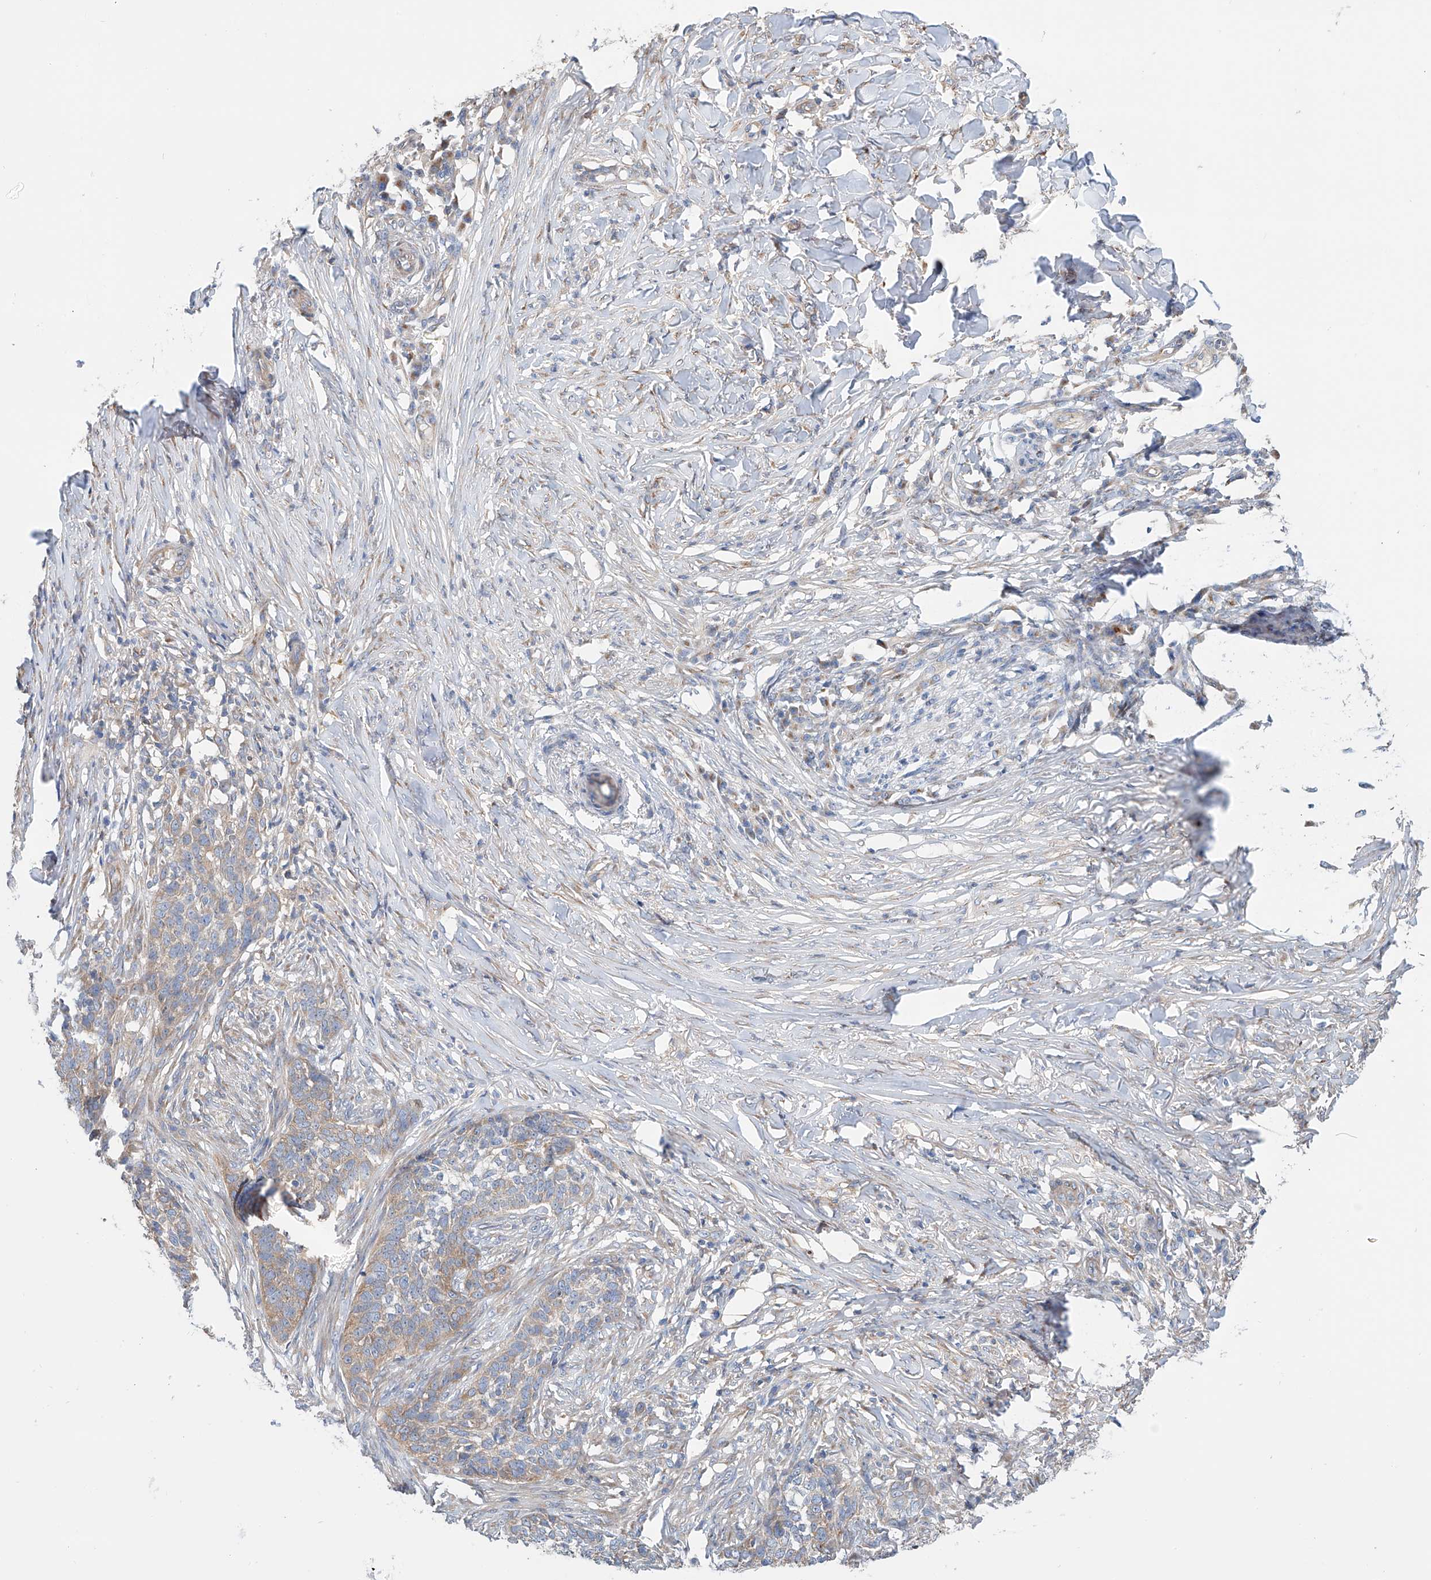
{"staining": {"intensity": "moderate", "quantity": "25%-75%", "location": "cytoplasmic/membranous"}, "tissue": "skin cancer", "cell_type": "Tumor cells", "image_type": "cancer", "snomed": [{"axis": "morphology", "description": "Basal cell carcinoma"}, {"axis": "topography", "description": "Skin"}], "caption": "Skin basal cell carcinoma stained with immunohistochemistry displays moderate cytoplasmic/membranous staining in about 25%-75% of tumor cells. Immunohistochemistry (ihc) stains the protein in brown and the nuclei are stained blue.", "gene": "SLC22A7", "patient": {"sex": "male", "age": 85}}